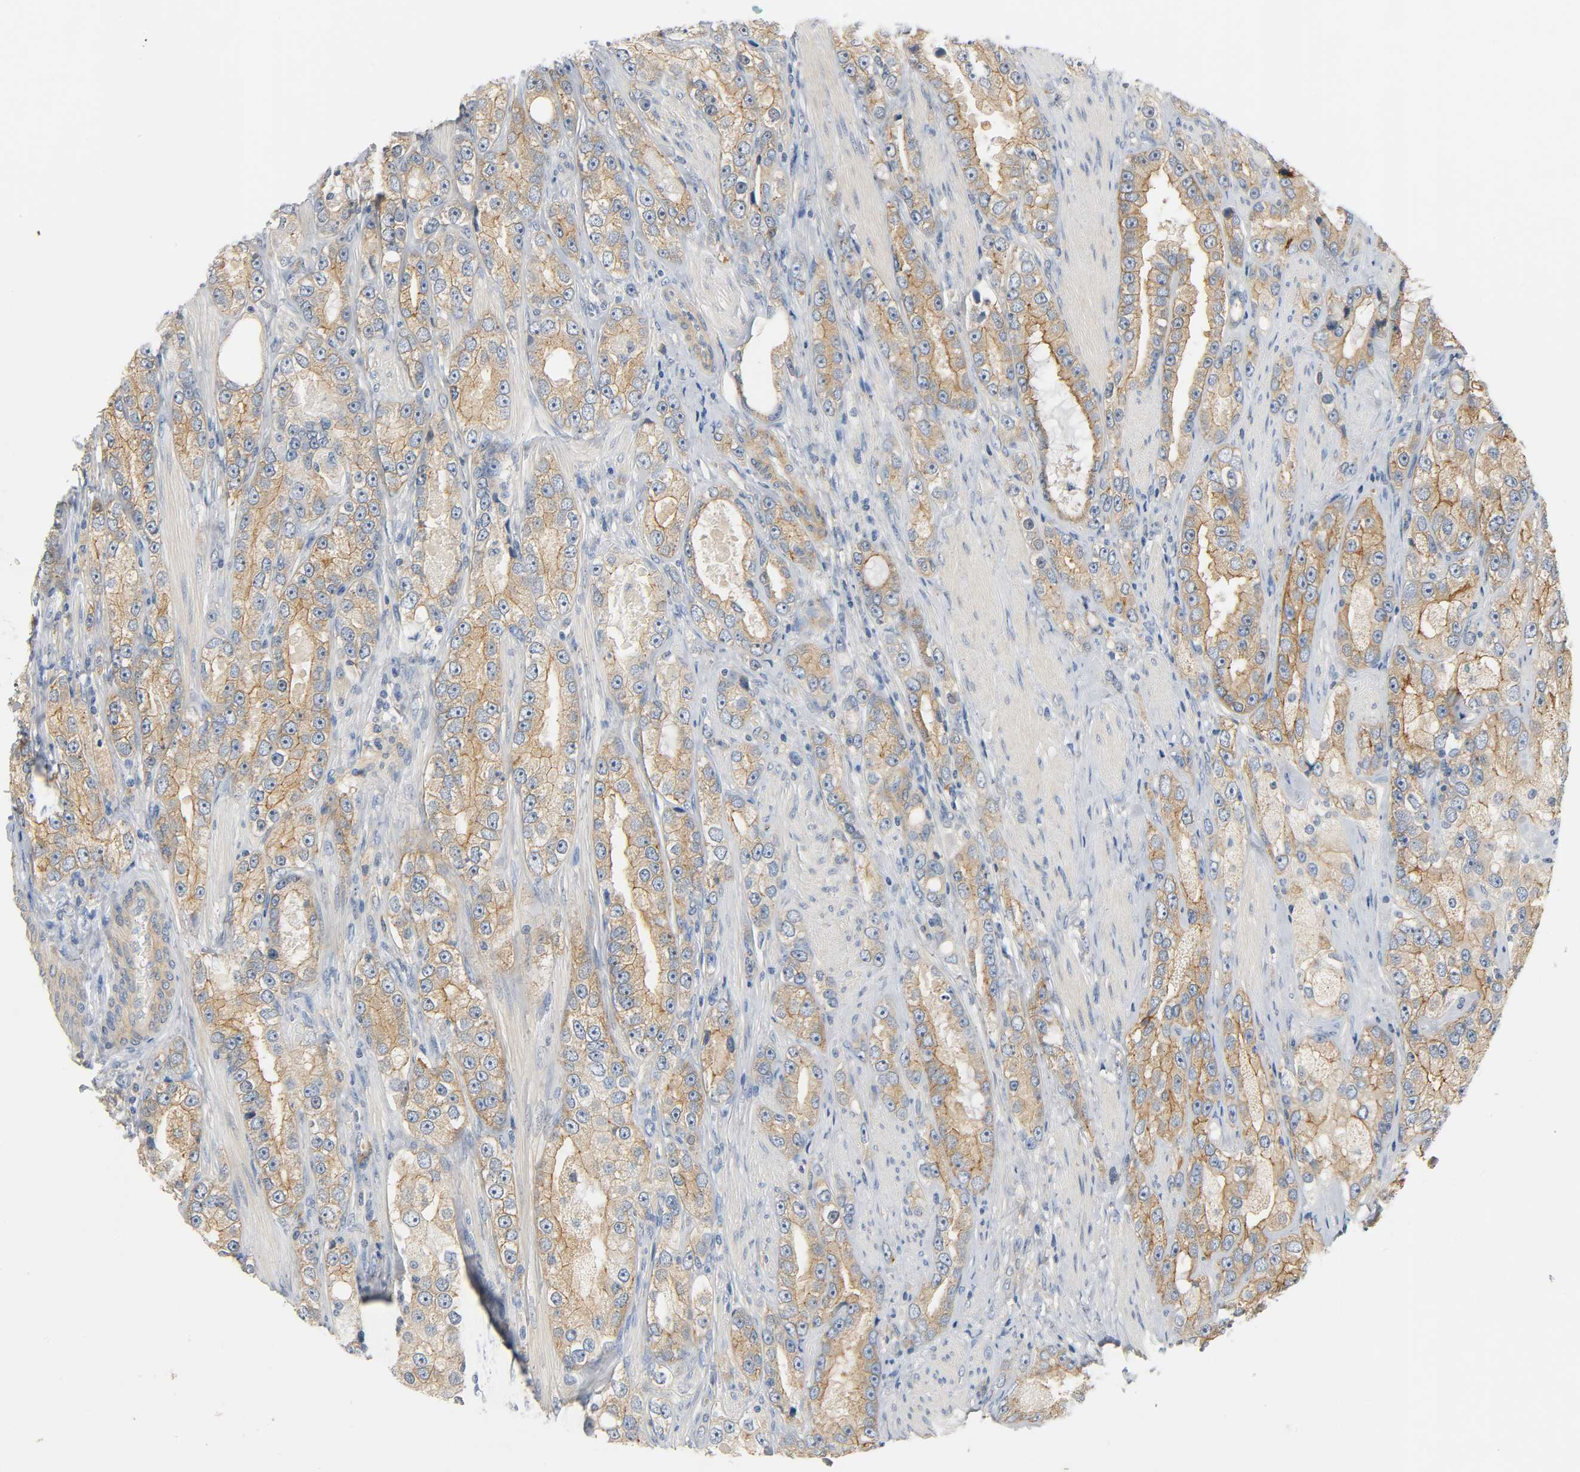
{"staining": {"intensity": "strong", "quantity": ">75%", "location": "cytoplasmic/membranous"}, "tissue": "prostate cancer", "cell_type": "Tumor cells", "image_type": "cancer", "snomed": [{"axis": "morphology", "description": "Adenocarcinoma, High grade"}, {"axis": "topography", "description": "Prostate"}], "caption": "The image exhibits a brown stain indicating the presence of a protein in the cytoplasmic/membranous of tumor cells in prostate cancer.", "gene": "ARPC1A", "patient": {"sex": "male", "age": 63}}